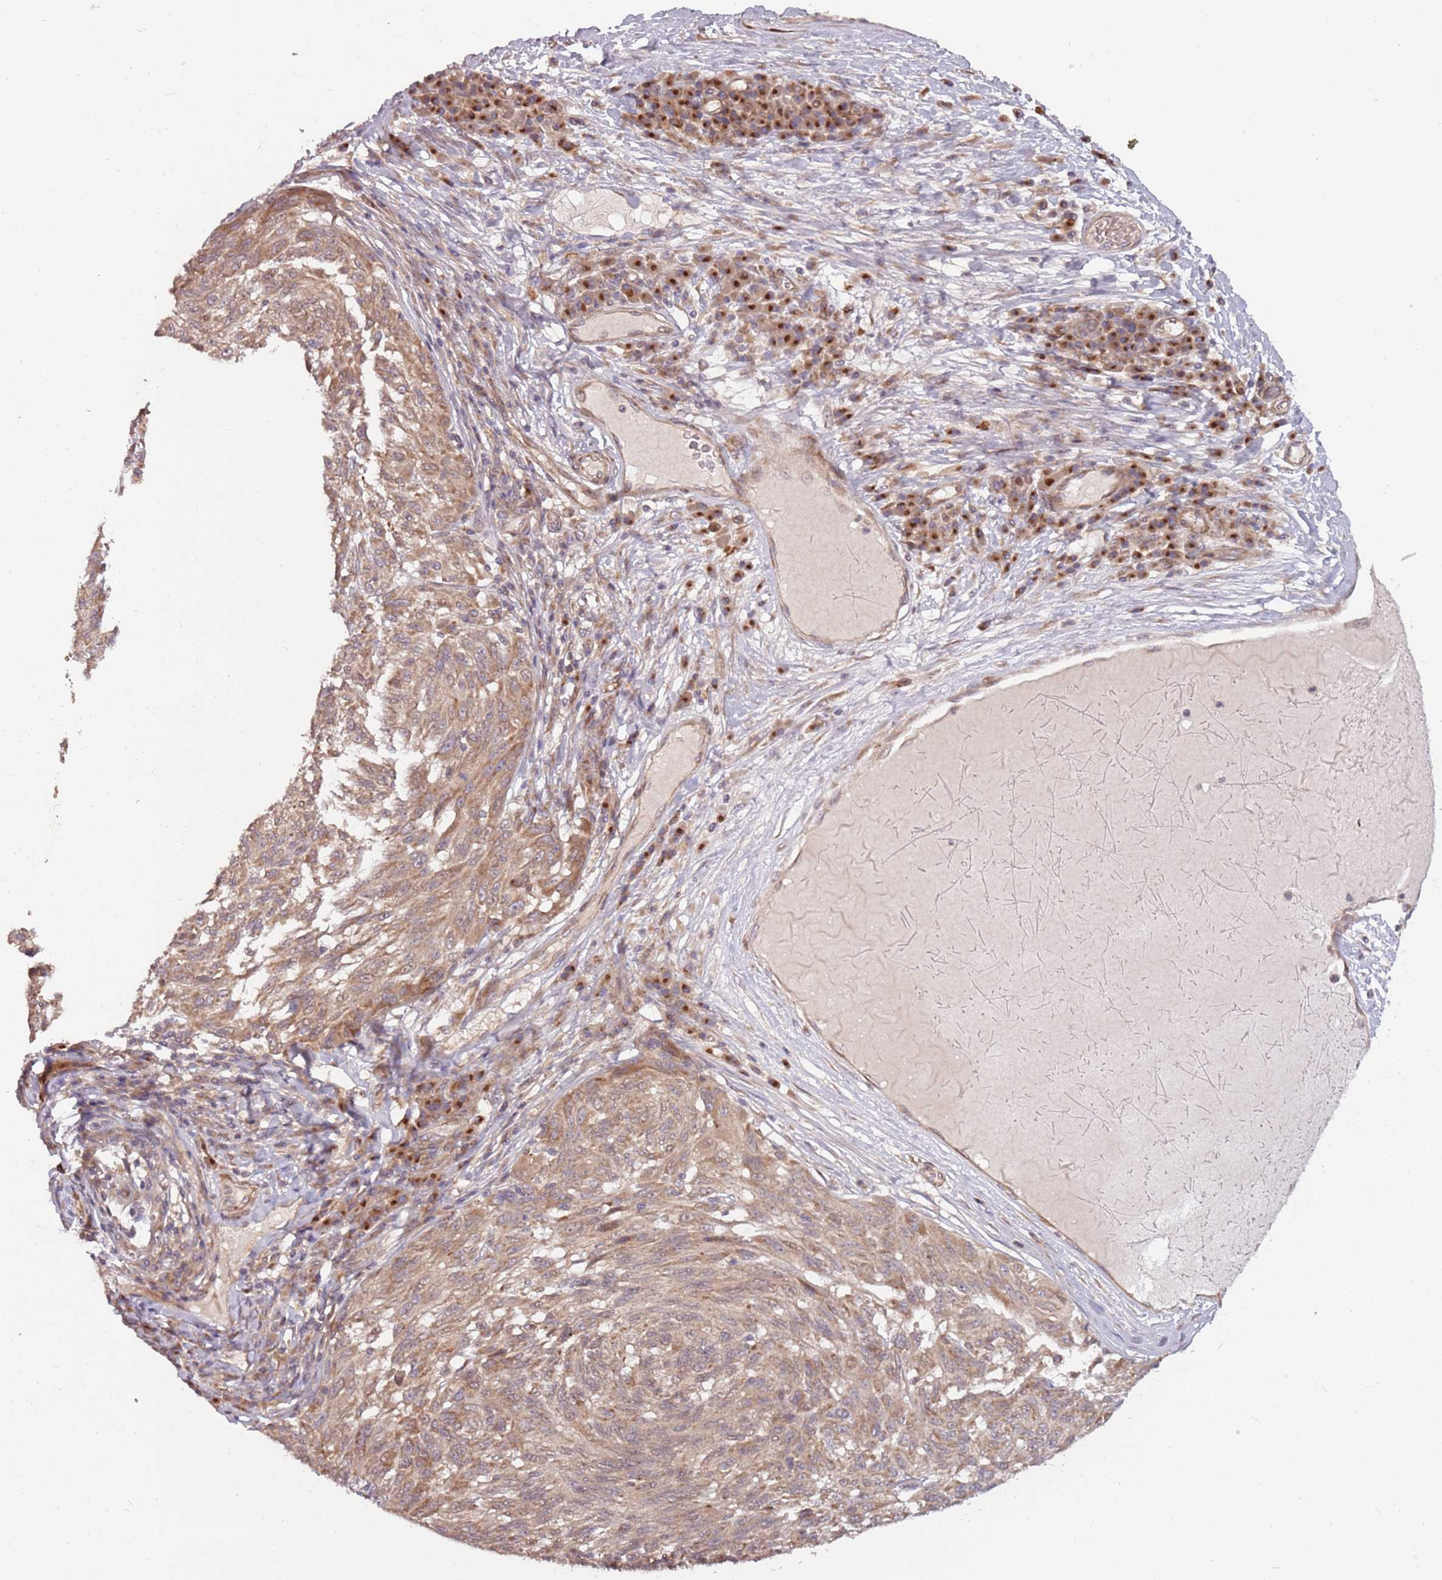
{"staining": {"intensity": "moderate", "quantity": ">75%", "location": "cytoplasmic/membranous"}, "tissue": "melanoma", "cell_type": "Tumor cells", "image_type": "cancer", "snomed": [{"axis": "morphology", "description": "Malignant melanoma, NOS"}, {"axis": "topography", "description": "Skin"}], "caption": "IHC histopathology image of human malignant melanoma stained for a protein (brown), which exhibits medium levels of moderate cytoplasmic/membranous staining in about >75% of tumor cells.", "gene": "PLD6", "patient": {"sex": "male", "age": 53}}